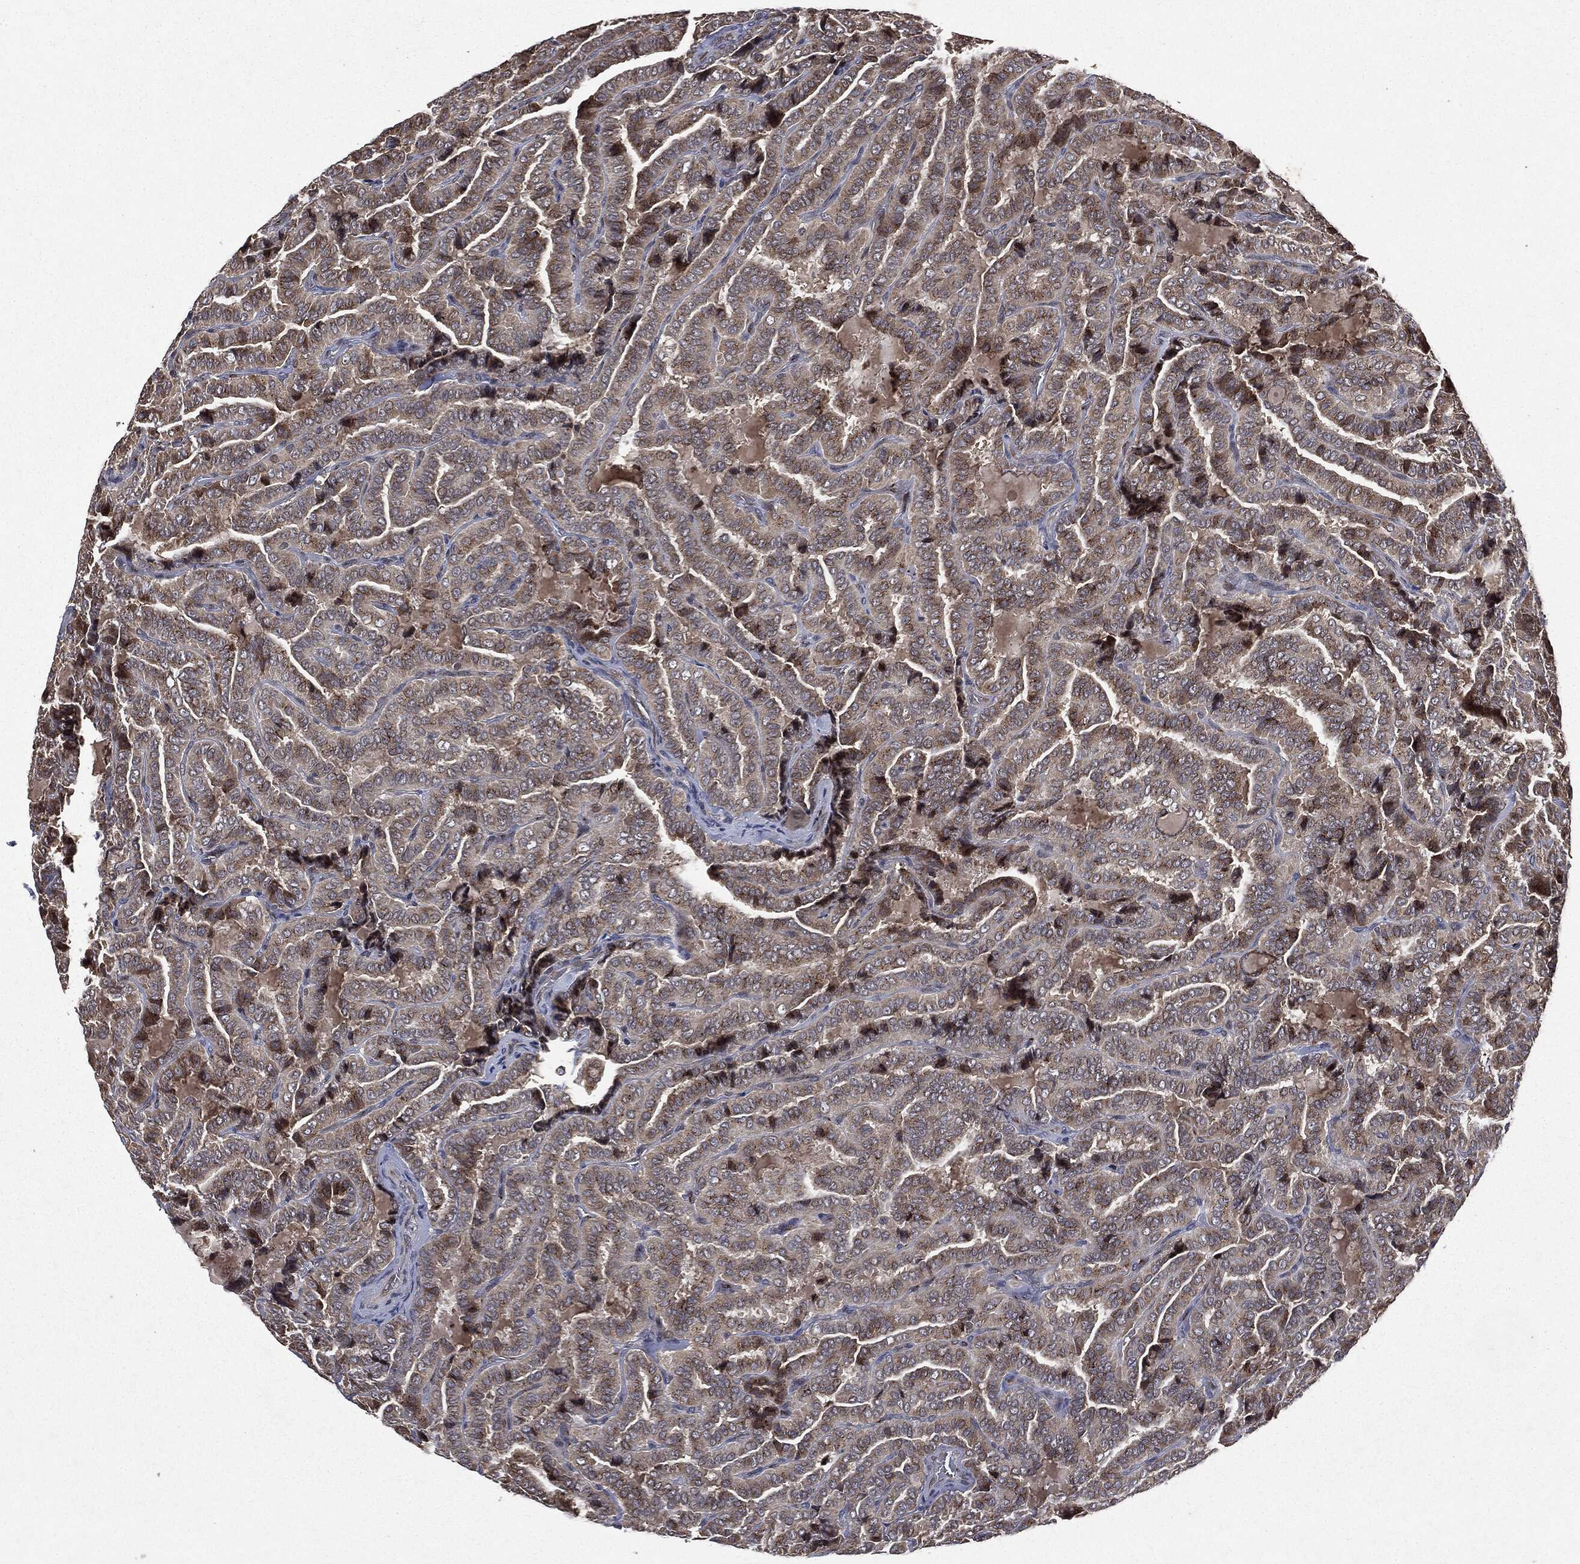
{"staining": {"intensity": "moderate", "quantity": "25%-75%", "location": "cytoplasmic/membranous"}, "tissue": "thyroid cancer", "cell_type": "Tumor cells", "image_type": "cancer", "snomed": [{"axis": "morphology", "description": "Papillary adenocarcinoma, NOS"}, {"axis": "topography", "description": "Thyroid gland"}], "caption": "Human papillary adenocarcinoma (thyroid) stained for a protein (brown) displays moderate cytoplasmic/membranous positive expression in about 25%-75% of tumor cells.", "gene": "PLPPR2", "patient": {"sex": "female", "age": 39}}